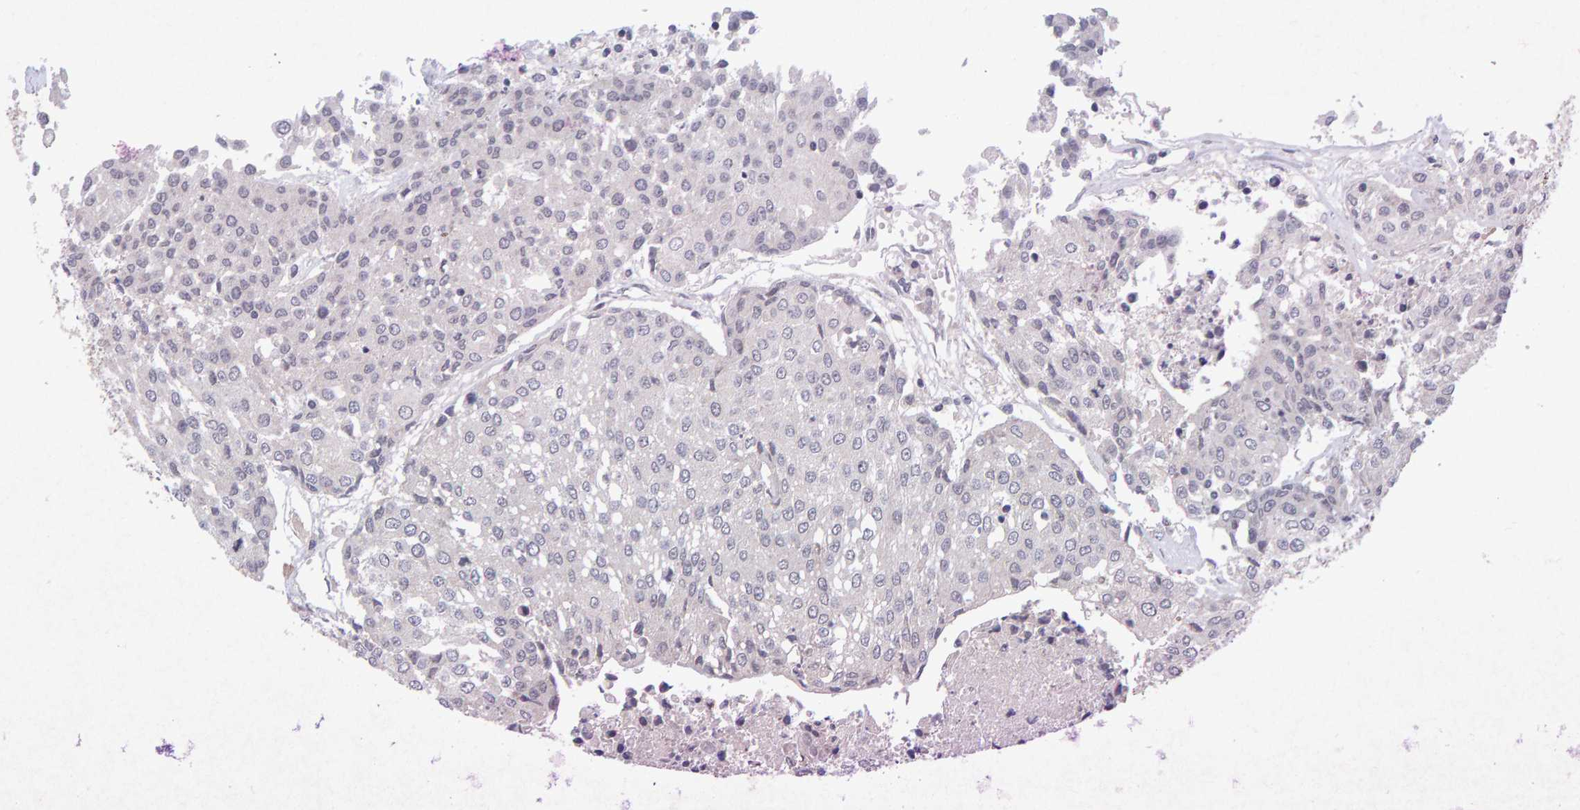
{"staining": {"intensity": "negative", "quantity": "none", "location": "none"}, "tissue": "urothelial cancer", "cell_type": "Tumor cells", "image_type": "cancer", "snomed": [{"axis": "morphology", "description": "Urothelial carcinoma, High grade"}, {"axis": "topography", "description": "Urinary bladder"}], "caption": "Immunohistochemical staining of human urothelial cancer reveals no significant expression in tumor cells.", "gene": "CDH2", "patient": {"sex": "female", "age": 85}}